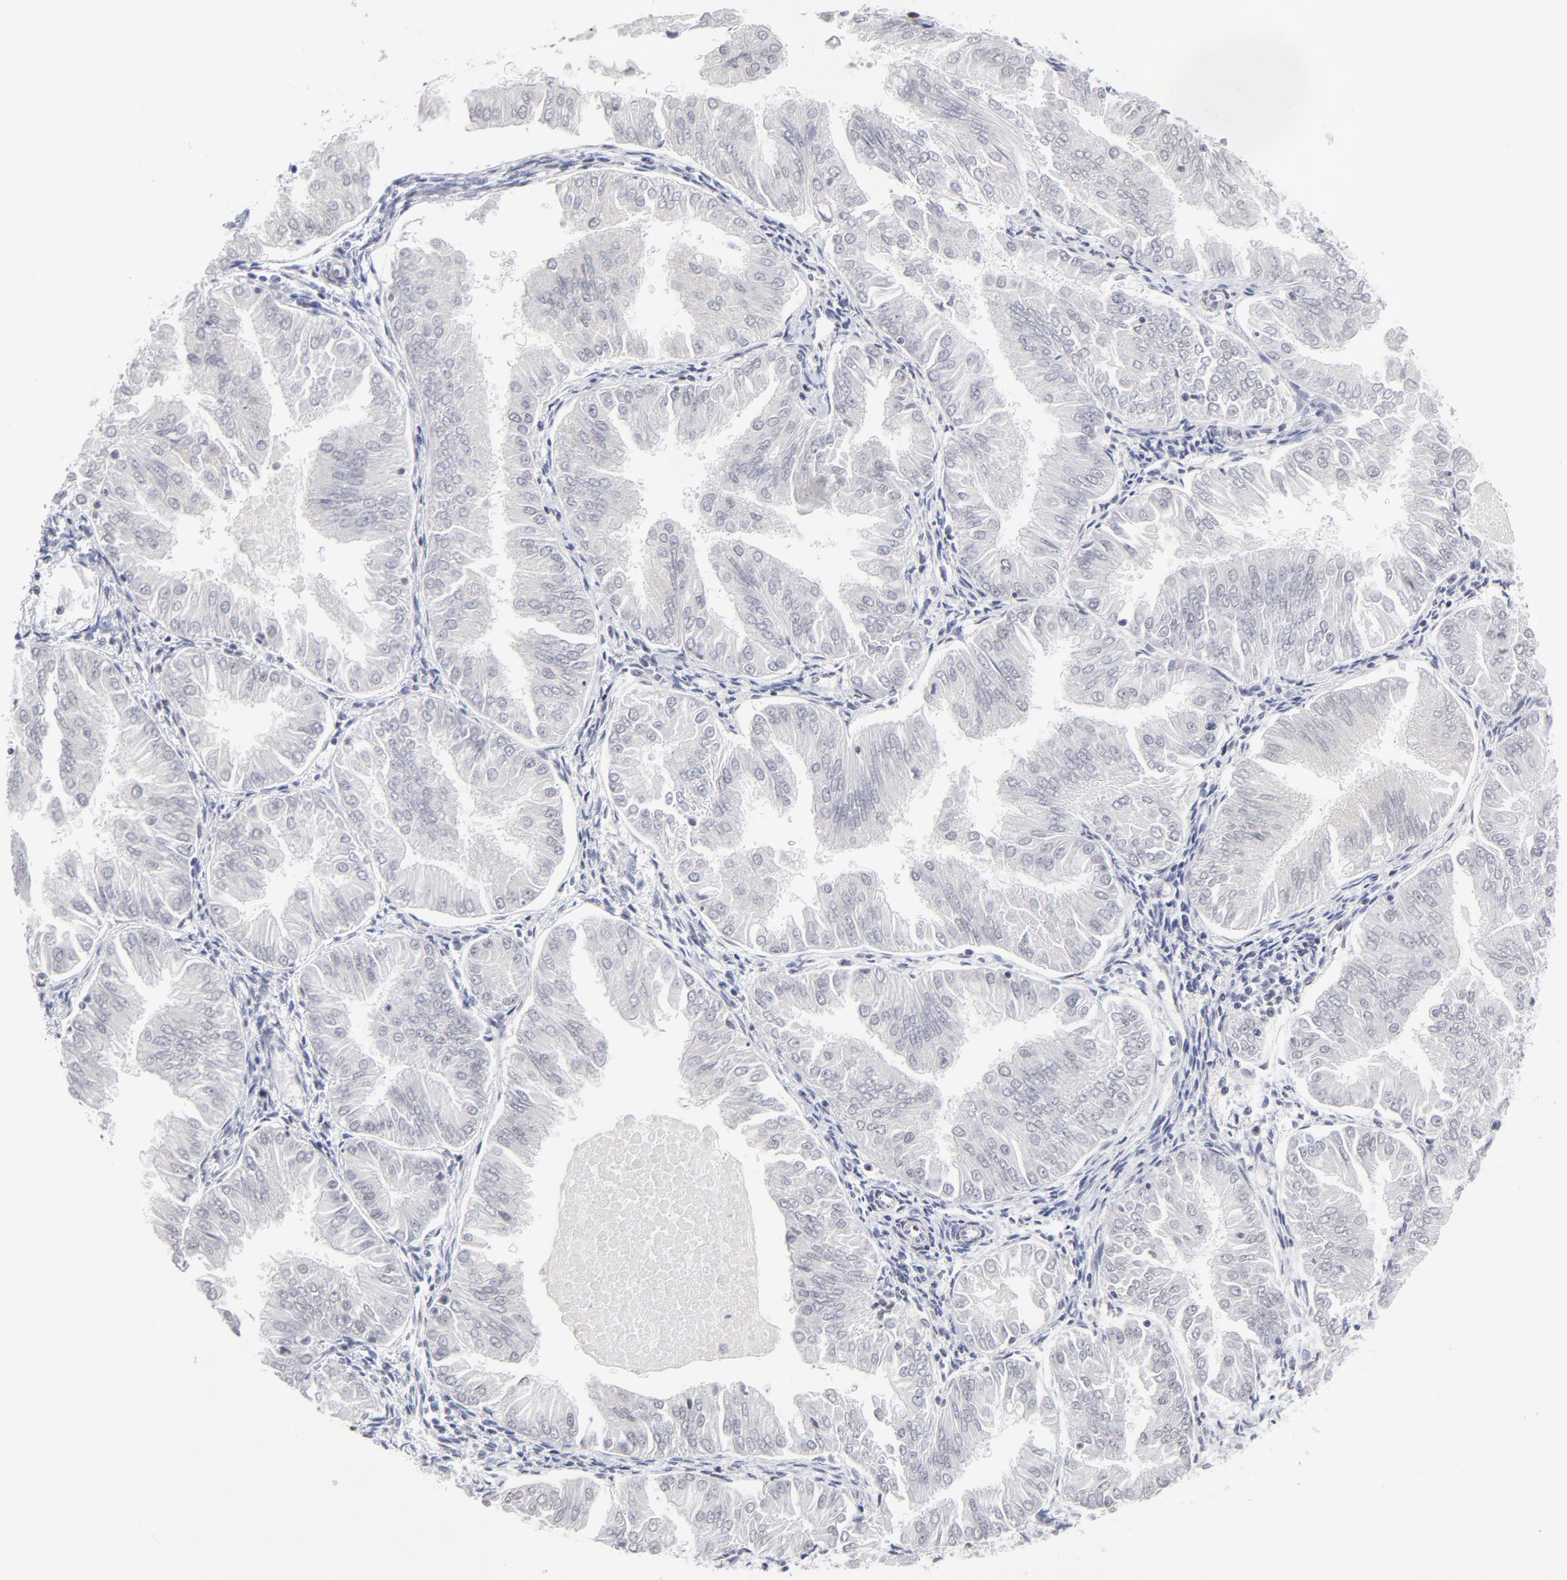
{"staining": {"intensity": "negative", "quantity": "none", "location": "none"}, "tissue": "endometrial cancer", "cell_type": "Tumor cells", "image_type": "cancer", "snomed": [{"axis": "morphology", "description": "Adenocarcinoma, NOS"}, {"axis": "topography", "description": "Endometrium"}], "caption": "Immunohistochemistry (IHC) histopathology image of human endometrial adenocarcinoma stained for a protein (brown), which shows no expression in tumor cells.", "gene": "CTCF", "patient": {"sex": "female", "age": 53}}